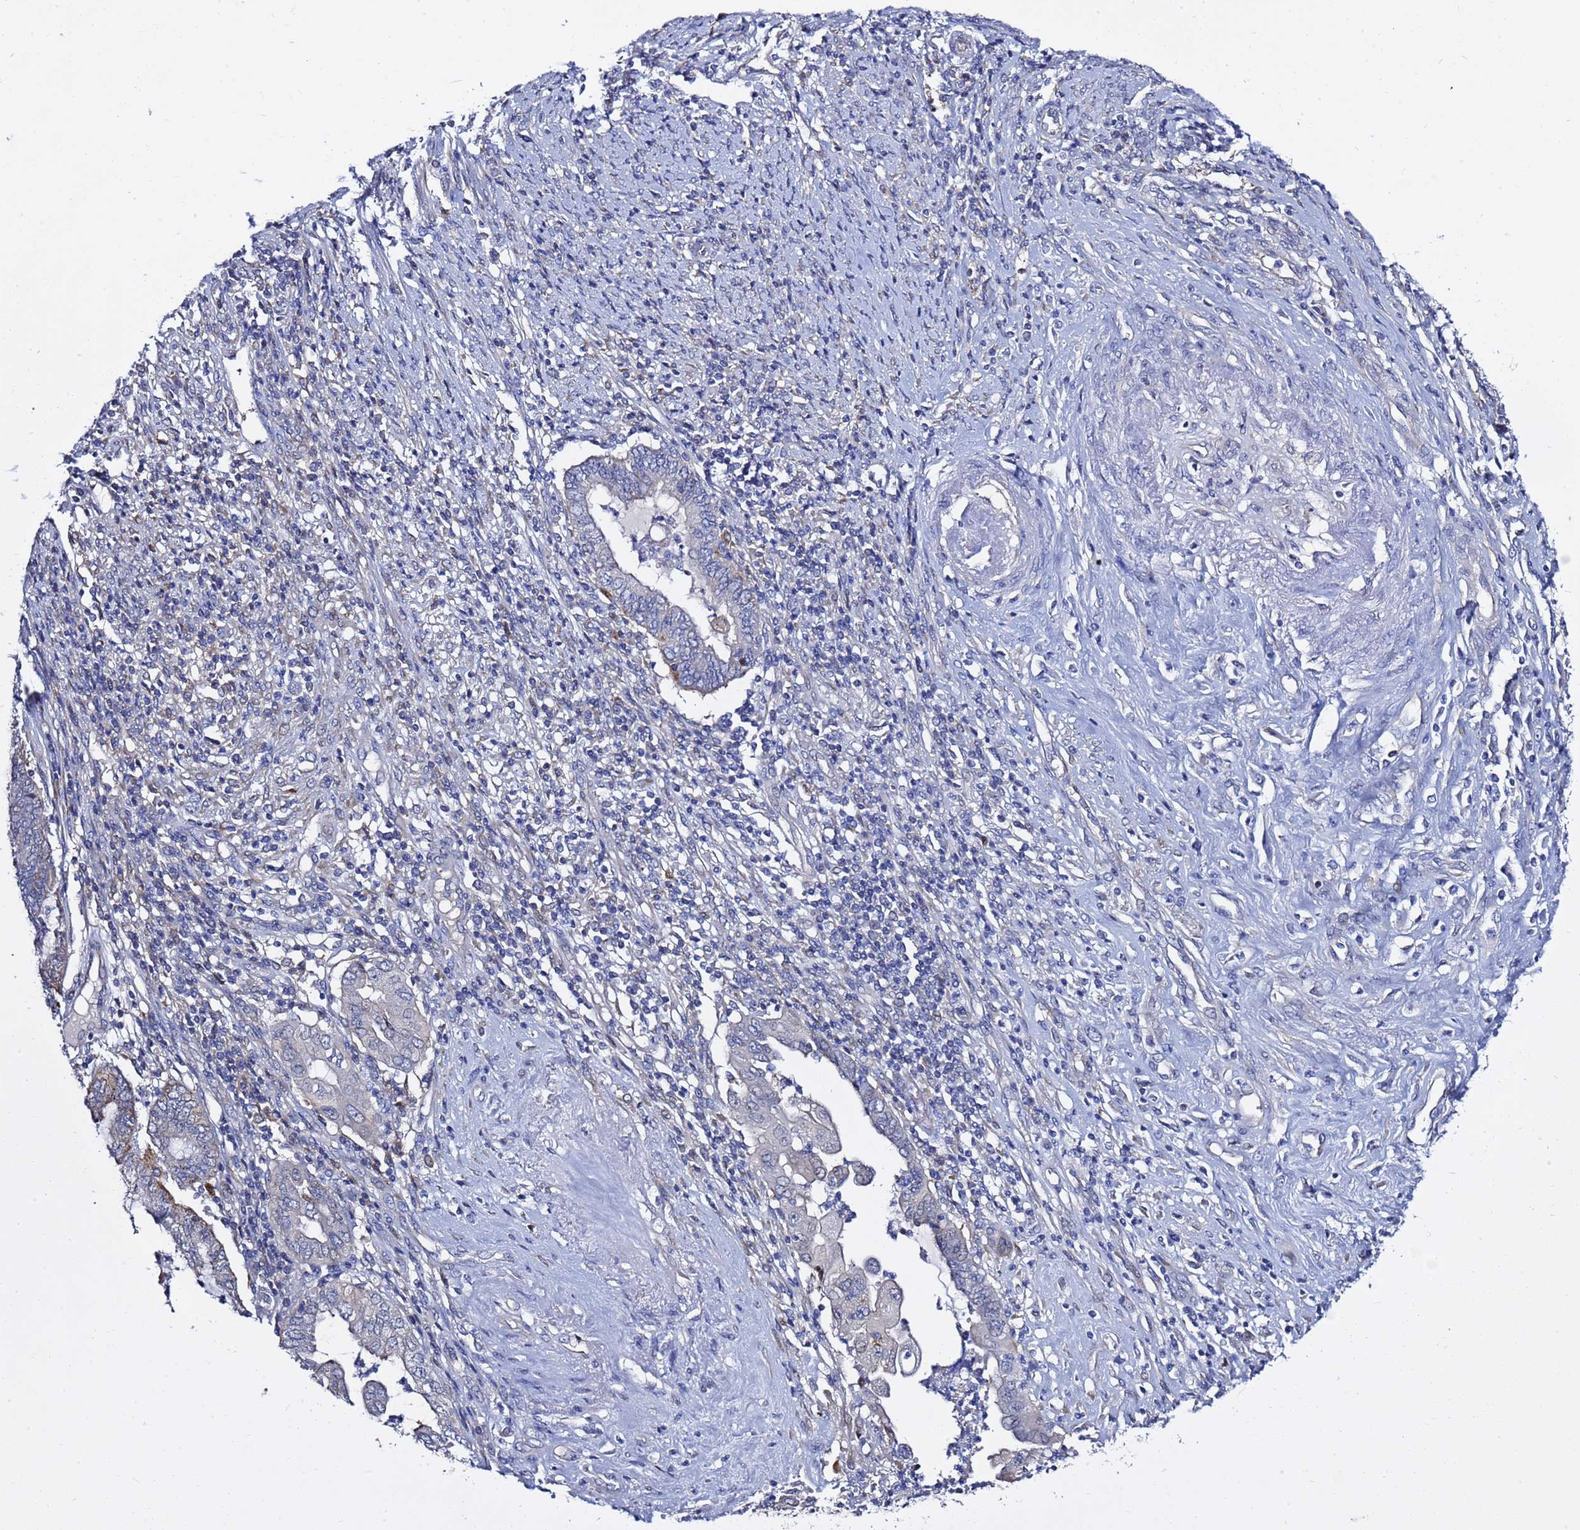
{"staining": {"intensity": "negative", "quantity": "none", "location": "none"}, "tissue": "endometrial cancer", "cell_type": "Tumor cells", "image_type": "cancer", "snomed": [{"axis": "morphology", "description": "Adenocarcinoma, NOS"}, {"axis": "topography", "description": "Uterus"}, {"axis": "topography", "description": "Endometrium"}], "caption": "This image is of endometrial cancer (adenocarcinoma) stained with immunohistochemistry (IHC) to label a protein in brown with the nuclei are counter-stained blue. There is no positivity in tumor cells.", "gene": "NAT2", "patient": {"sex": "female", "age": 70}}